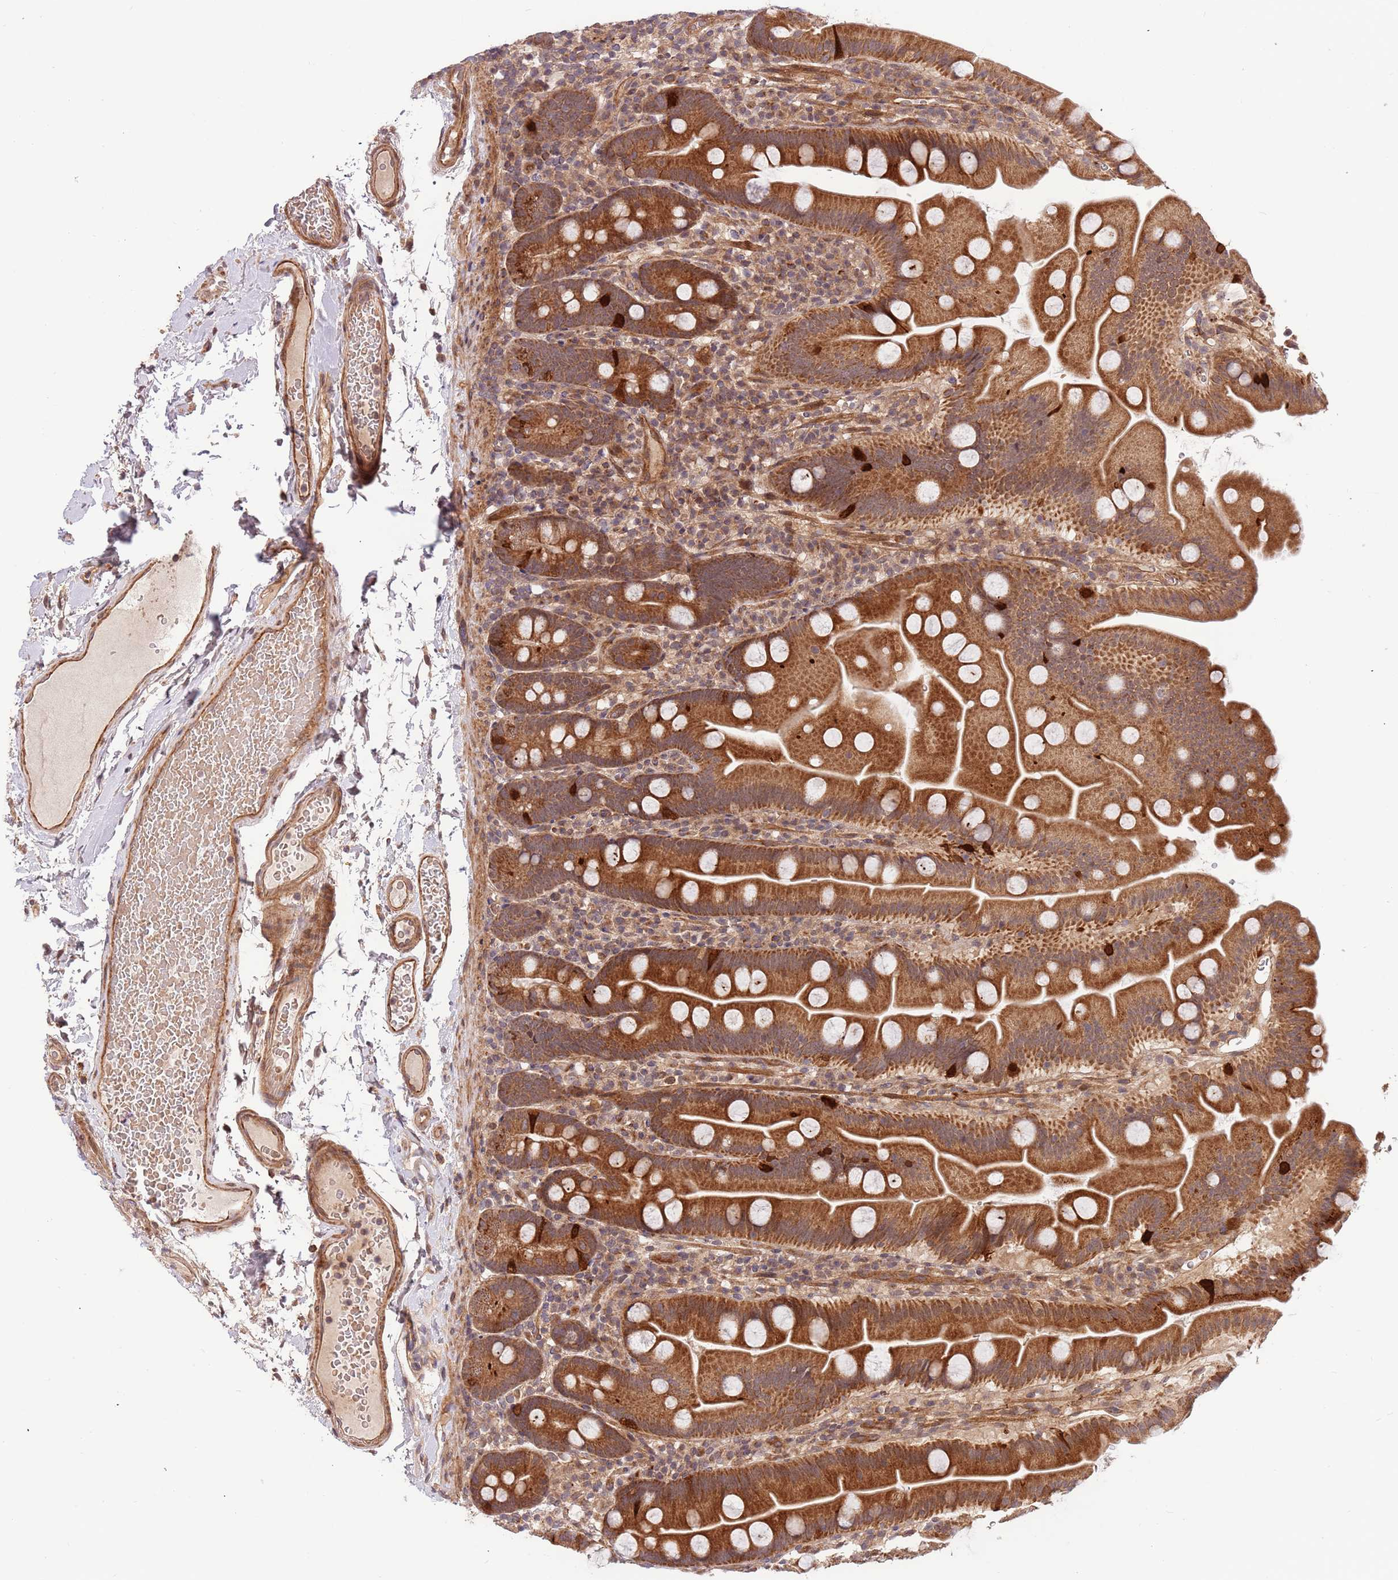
{"staining": {"intensity": "strong", "quantity": ">75%", "location": "cytoplasmic/membranous"}, "tissue": "small intestine", "cell_type": "Glandular cells", "image_type": "normal", "snomed": [{"axis": "morphology", "description": "Normal tissue, NOS"}, {"axis": "topography", "description": "Small intestine"}], "caption": "A high-resolution image shows immunohistochemistry (IHC) staining of normal small intestine, which displays strong cytoplasmic/membranous expression in about >75% of glandular cells. (IHC, brightfield microscopy, high magnification).", "gene": "HAUS3", "patient": {"sex": "female", "age": 68}}